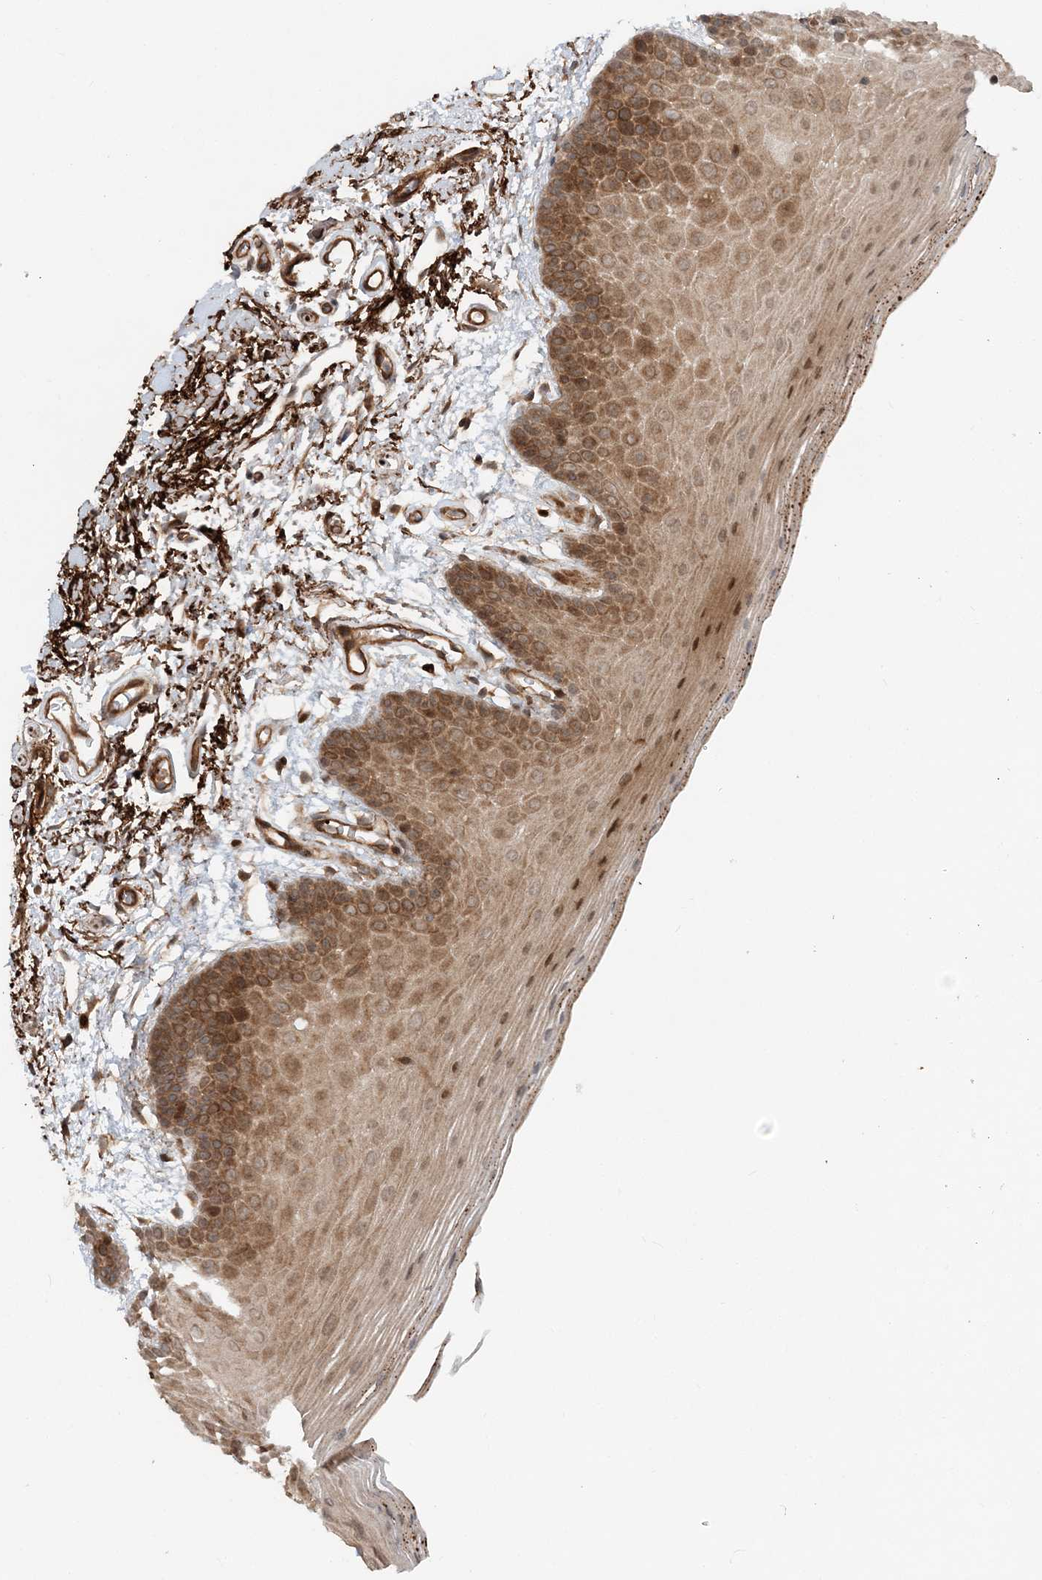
{"staining": {"intensity": "moderate", "quantity": ">75%", "location": "cytoplasmic/membranous,nuclear"}, "tissue": "oral mucosa", "cell_type": "Squamous epithelial cells", "image_type": "normal", "snomed": [{"axis": "morphology", "description": "Normal tissue, NOS"}, {"axis": "topography", "description": "Oral tissue"}], "caption": "Immunohistochemistry (IHC) of benign oral mucosa exhibits medium levels of moderate cytoplasmic/membranous,nuclear expression in approximately >75% of squamous epithelial cells. The protein of interest is stained brown, and the nuclei are stained in blue (DAB (3,3'-diaminobenzidine) IHC with brightfield microscopy, high magnification).", "gene": "GEMIN5", "patient": {"sex": "male", "age": 62}}